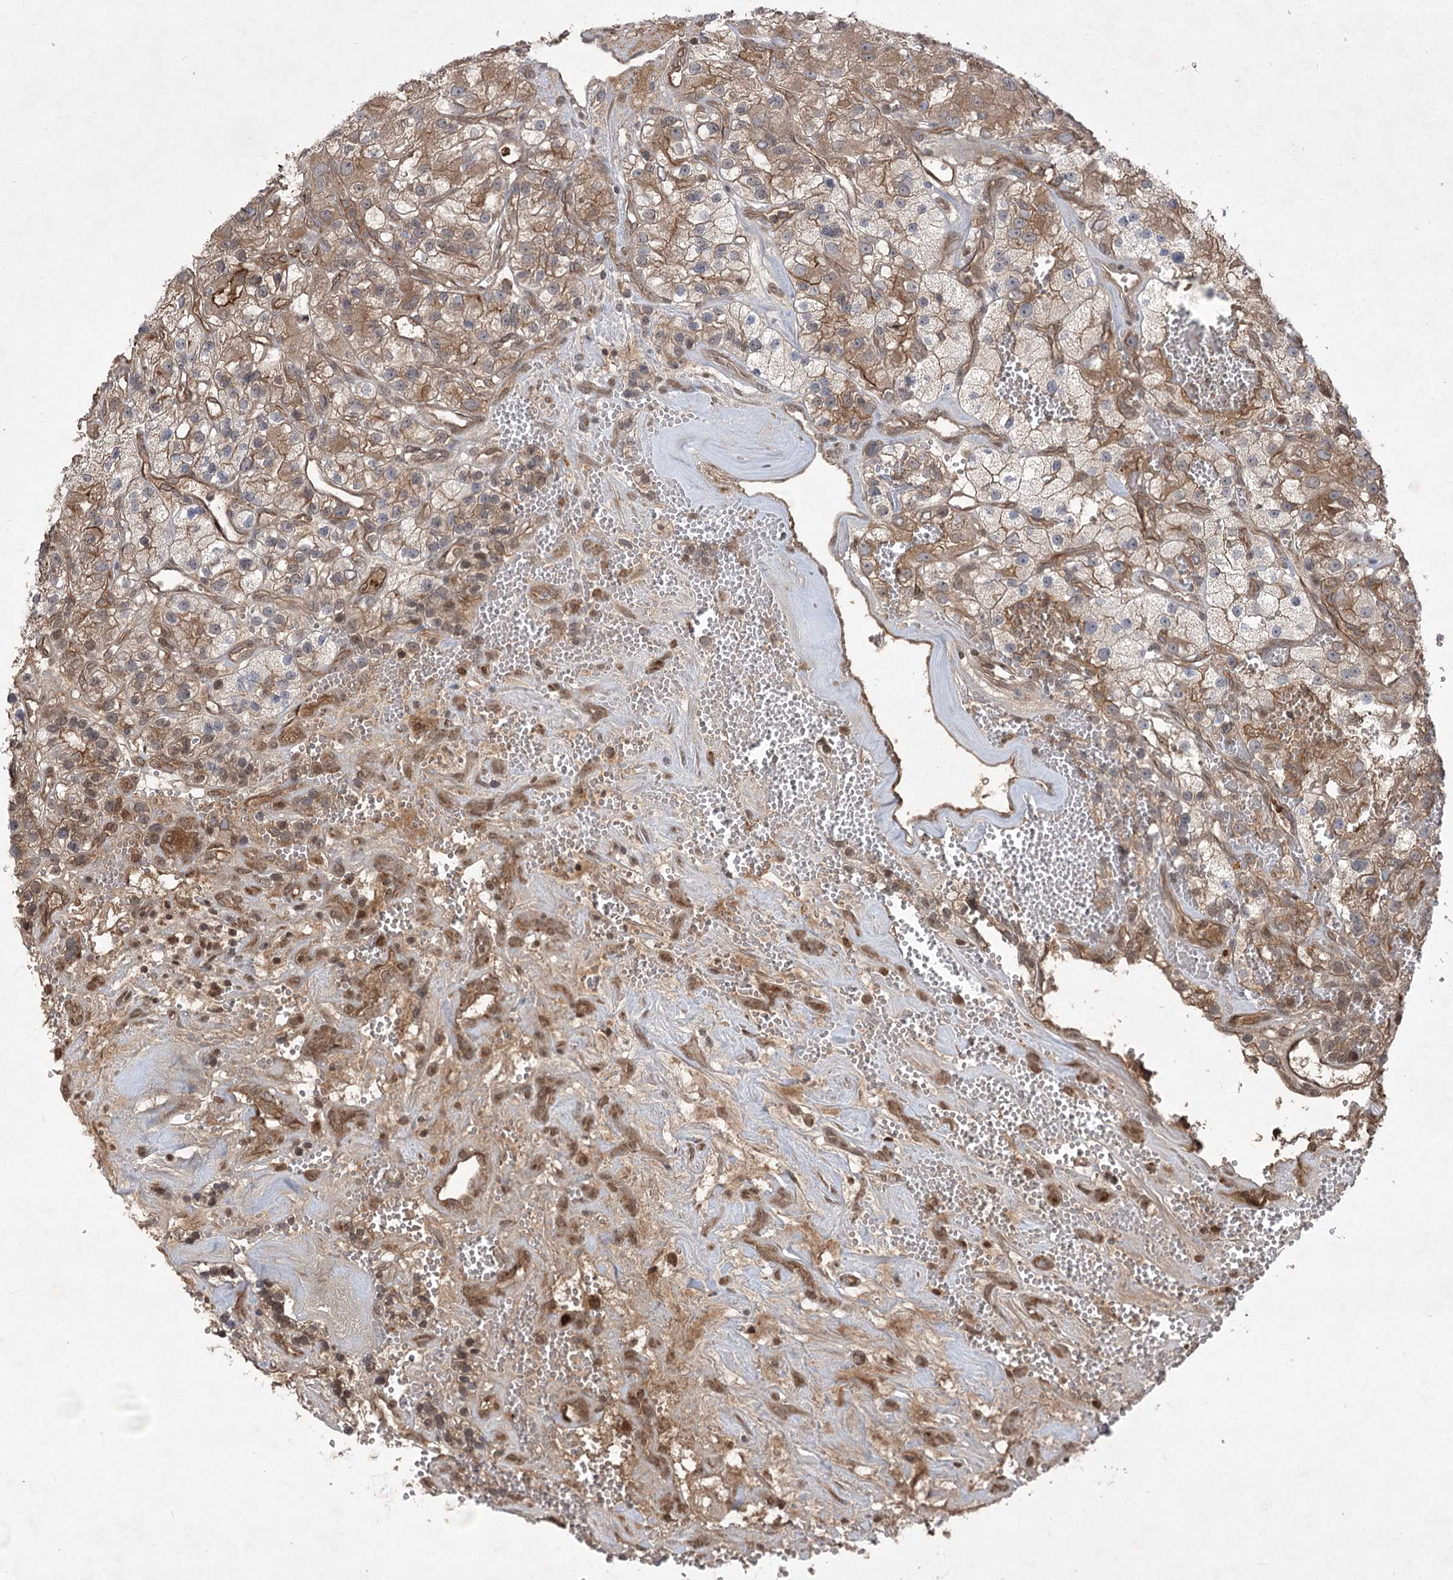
{"staining": {"intensity": "moderate", "quantity": ">75%", "location": "cytoplasmic/membranous"}, "tissue": "renal cancer", "cell_type": "Tumor cells", "image_type": "cancer", "snomed": [{"axis": "morphology", "description": "Adenocarcinoma, NOS"}, {"axis": "topography", "description": "Kidney"}], "caption": "Immunohistochemical staining of renal cancer (adenocarcinoma) shows moderate cytoplasmic/membranous protein expression in about >75% of tumor cells.", "gene": "PLEKHA5", "patient": {"sex": "female", "age": 57}}